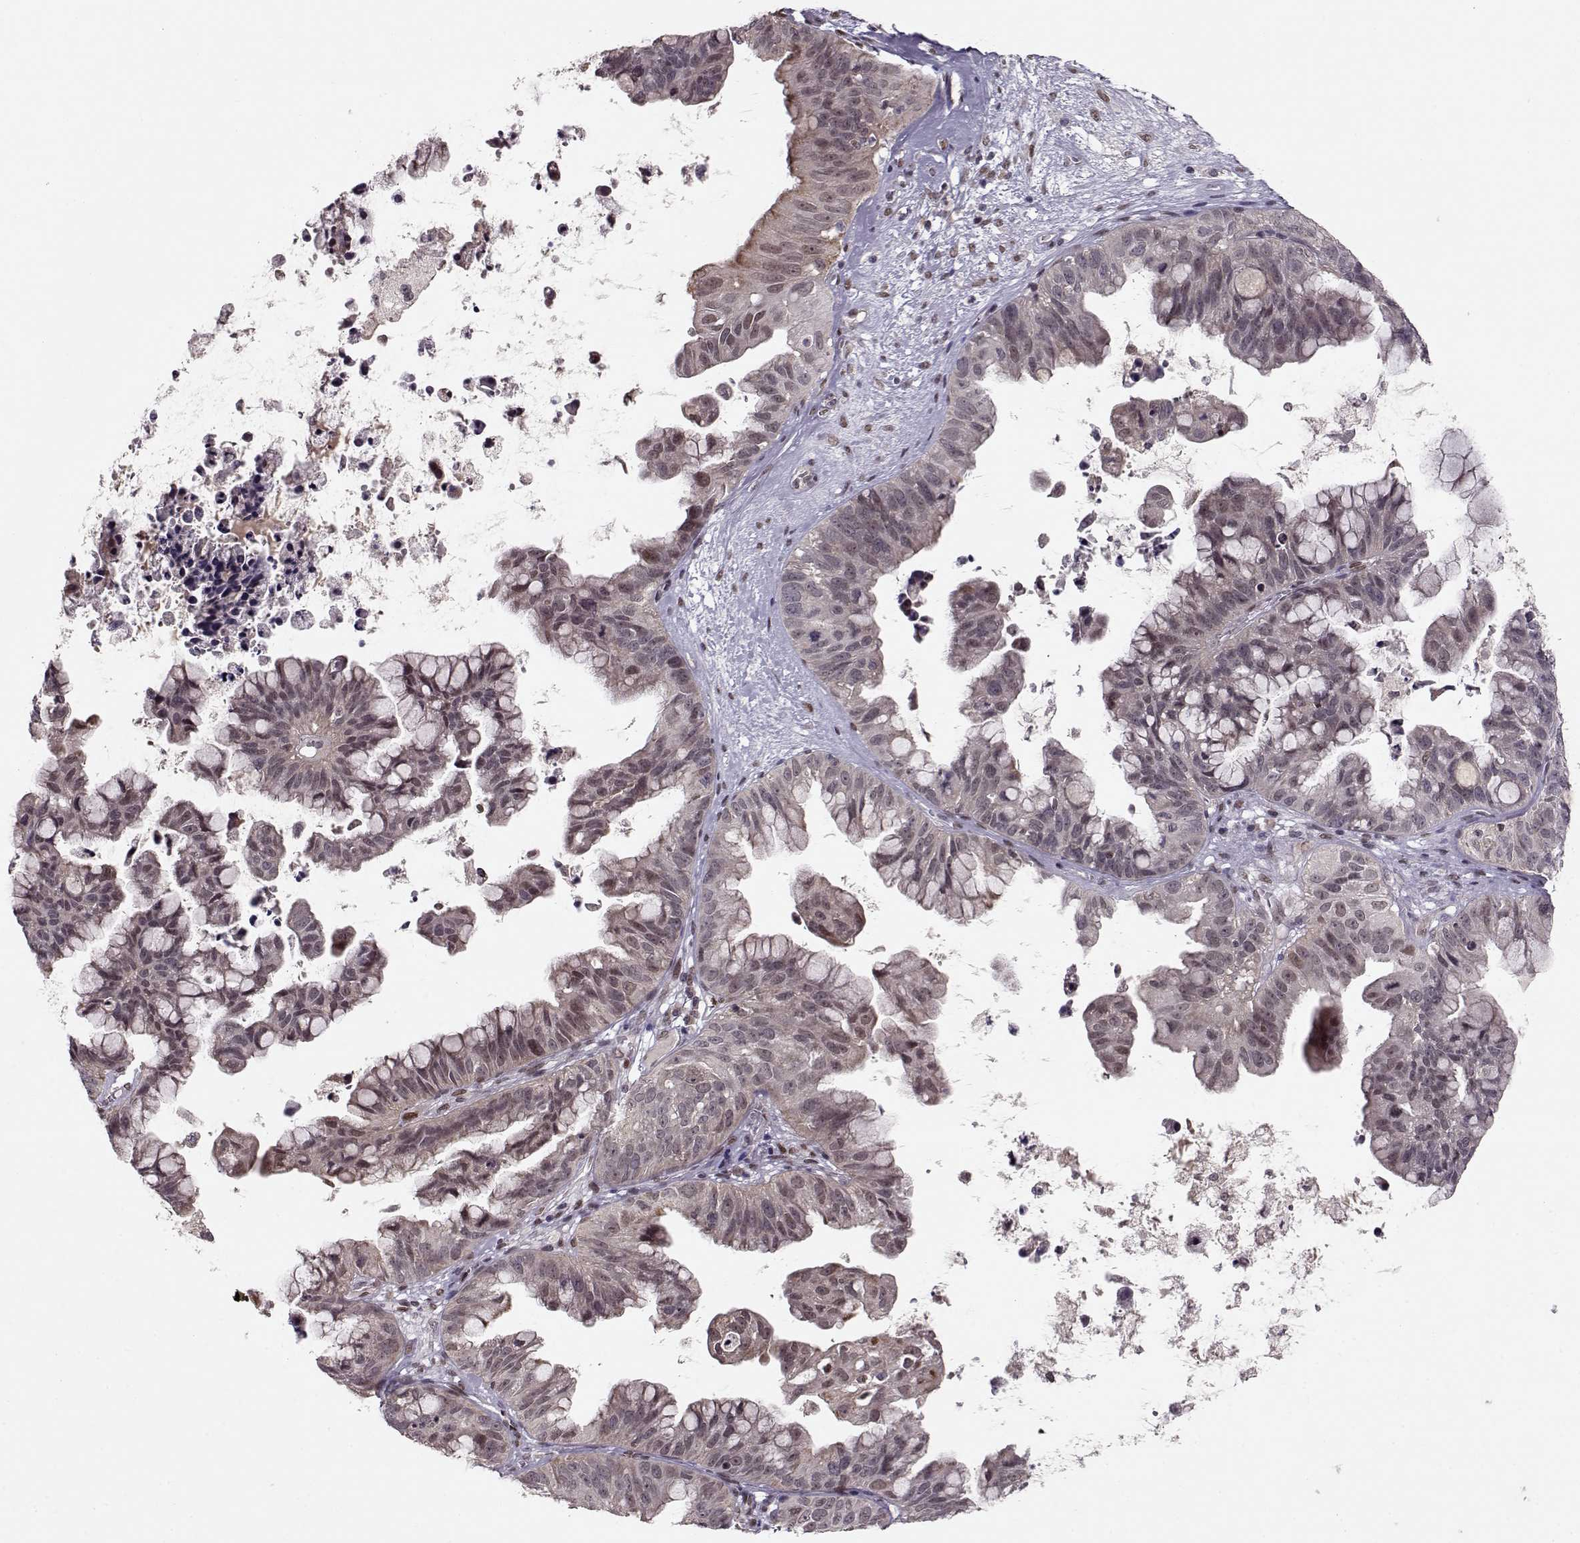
{"staining": {"intensity": "negative", "quantity": "none", "location": "none"}, "tissue": "ovarian cancer", "cell_type": "Tumor cells", "image_type": "cancer", "snomed": [{"axis": "morphology", "description": "Cystadenocarcinoma, mucinous, NOS"}, {"axis": "topography", "description": "Ovary"}], "caption": "This is an immunohistochemistry photomicrograph of human ovarian mucinous cystadenocarcinoma. There is no positivity in tumor cells.", "gene": "RAI1", "patient": {"sex": "female", "age": 76}}